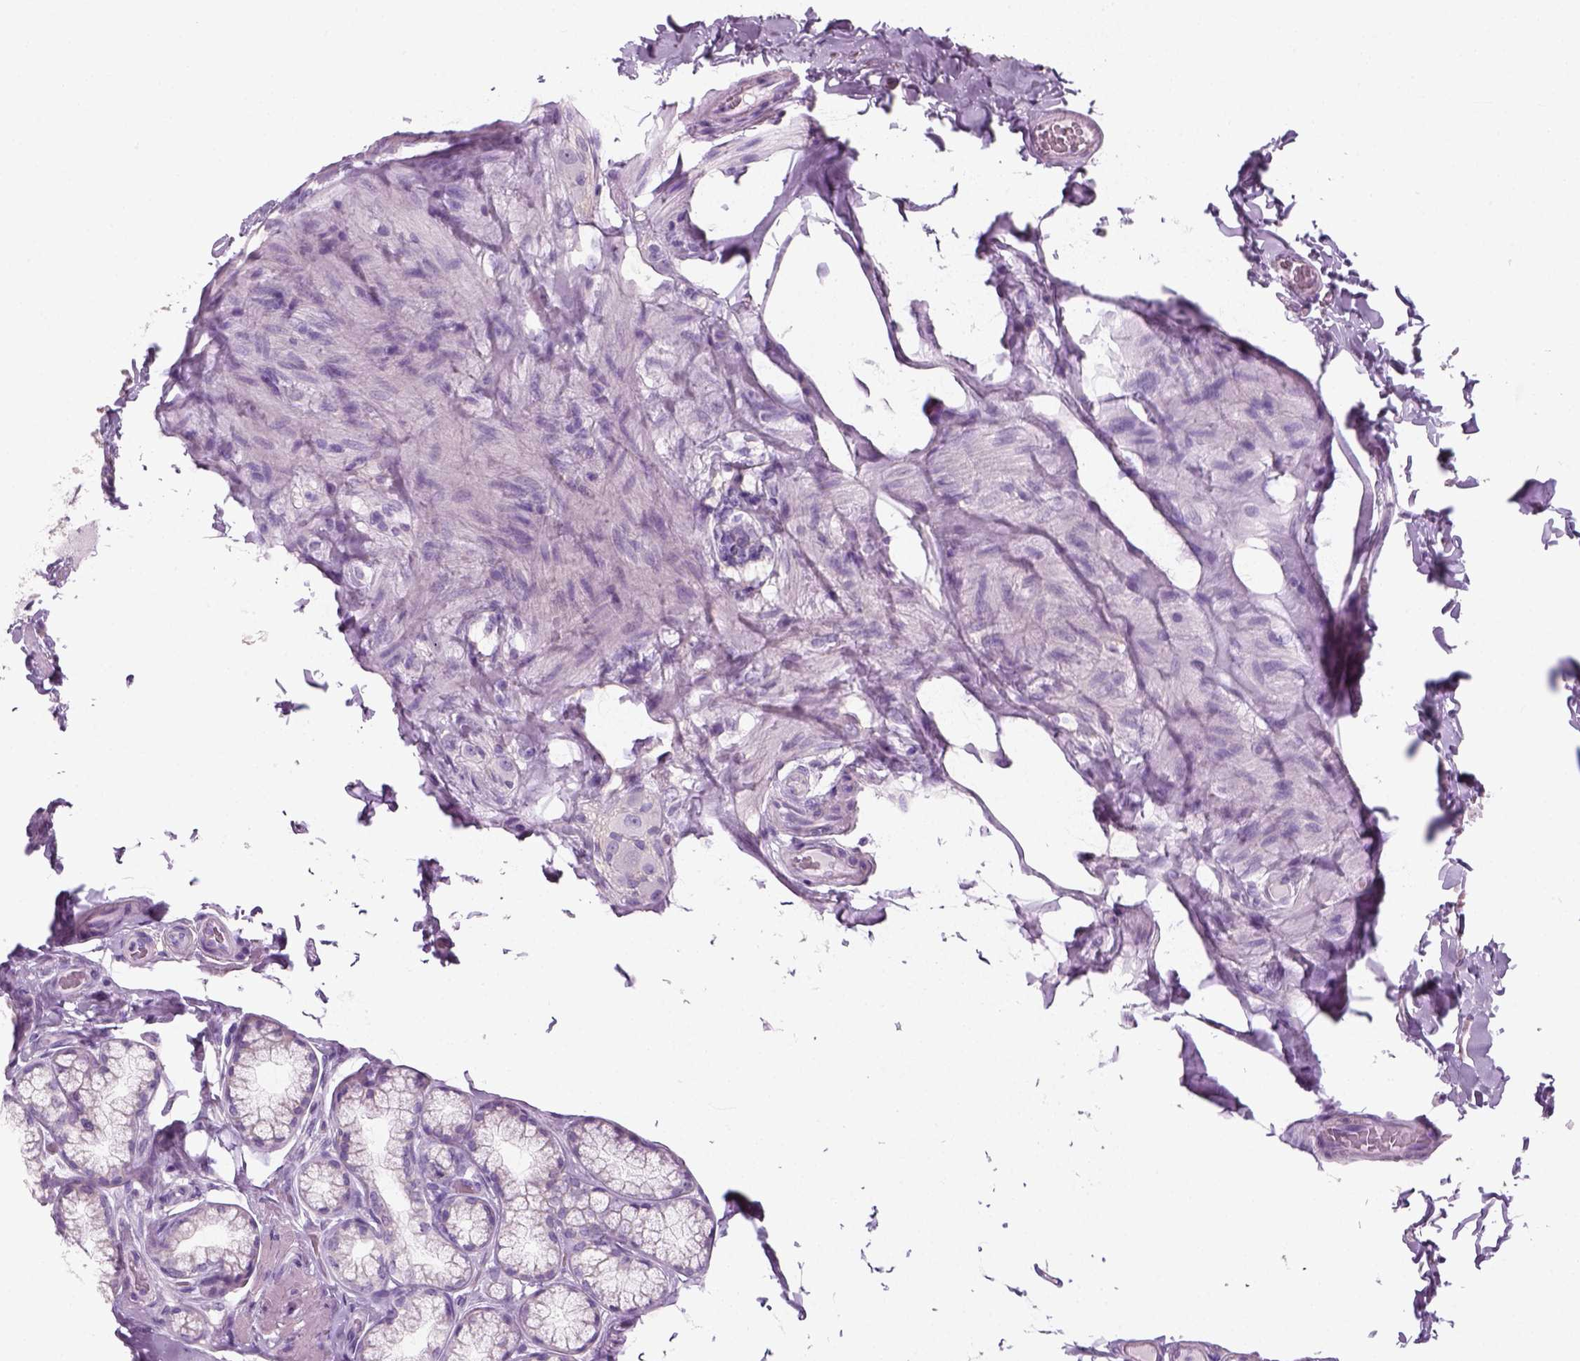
{"staining": {"intensity": "negative", "quantity": "none", "location": "none"}, "tissue": "duodenum", "cell_type": "Glandular cells", "image_type": "normal", "snomed": [{"axis": "morphology", "description": "Normal tissue, NOS"}, {"axis": "topography", "description": "Duodenum"}], "caption": "The micrograph shows no staining of glandular cells in normal duodenum. (DAB immunohistochemistry (IHC), high magnification).", "gene": "SLC12A5", "patient": {"sex": "female", "age": 62}}